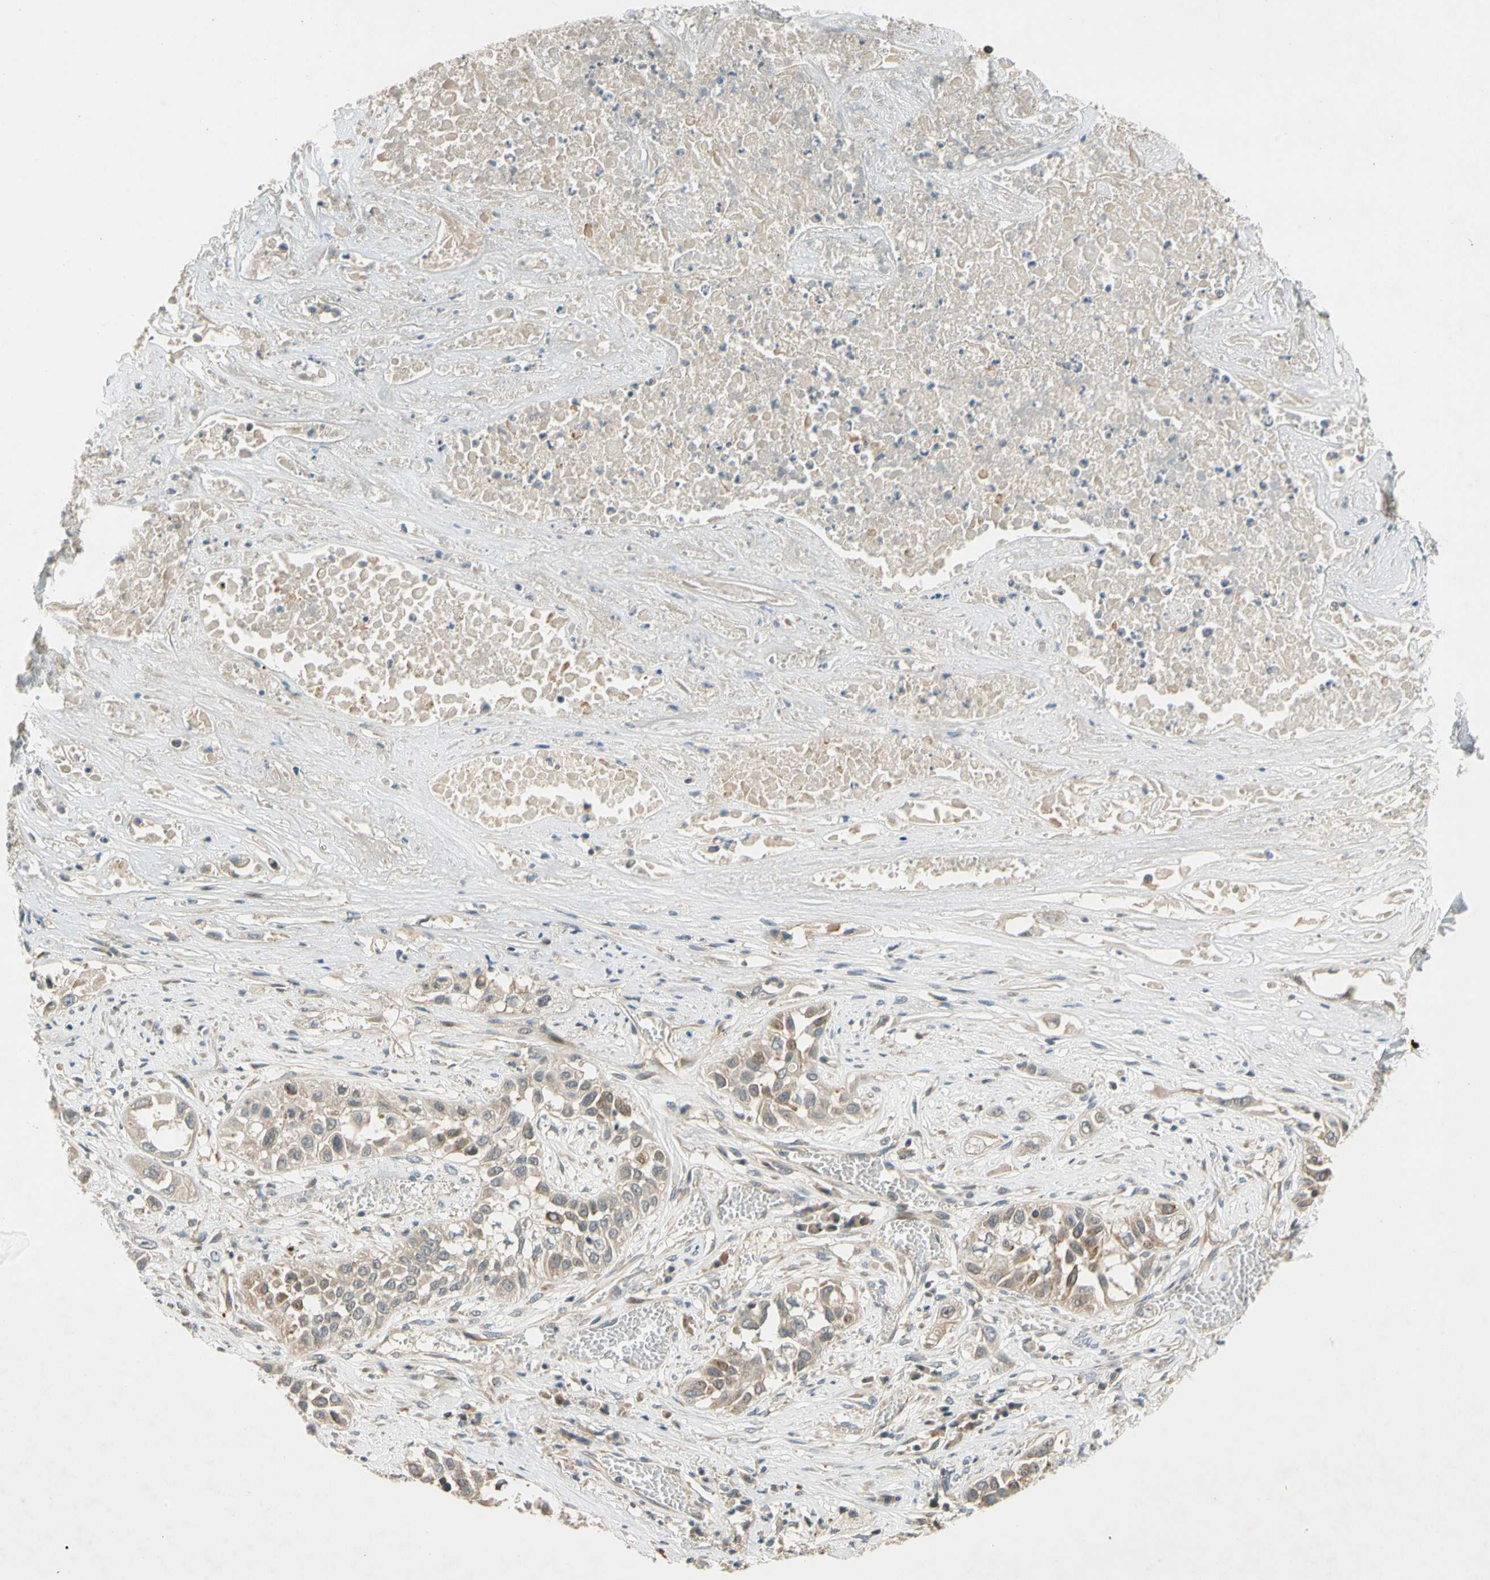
{"staining": {"intensity": "weak", "quantity": ">75%", "location": "cytoplasmic/membranous"}, "tissue": "lung cancer", "cell_type": "Tumor cells", "image_type": "cancer", "snomed": [{"axis": "morphology", "description": "Squamous cell carcinoma, NOS"}, {"axis": "topography", "description": "Lung"}], "caption": "Immunohistochemistry (IHC) of lung cancer demonstrates low levels of weak cytoplasmic/membranous expression in about >75% of tumor cells. (DAB IHC, brown staining for protein, blue staining for nuclei).", "gene": "GATD1", "patient": {"sex": "male", "age": 71}}